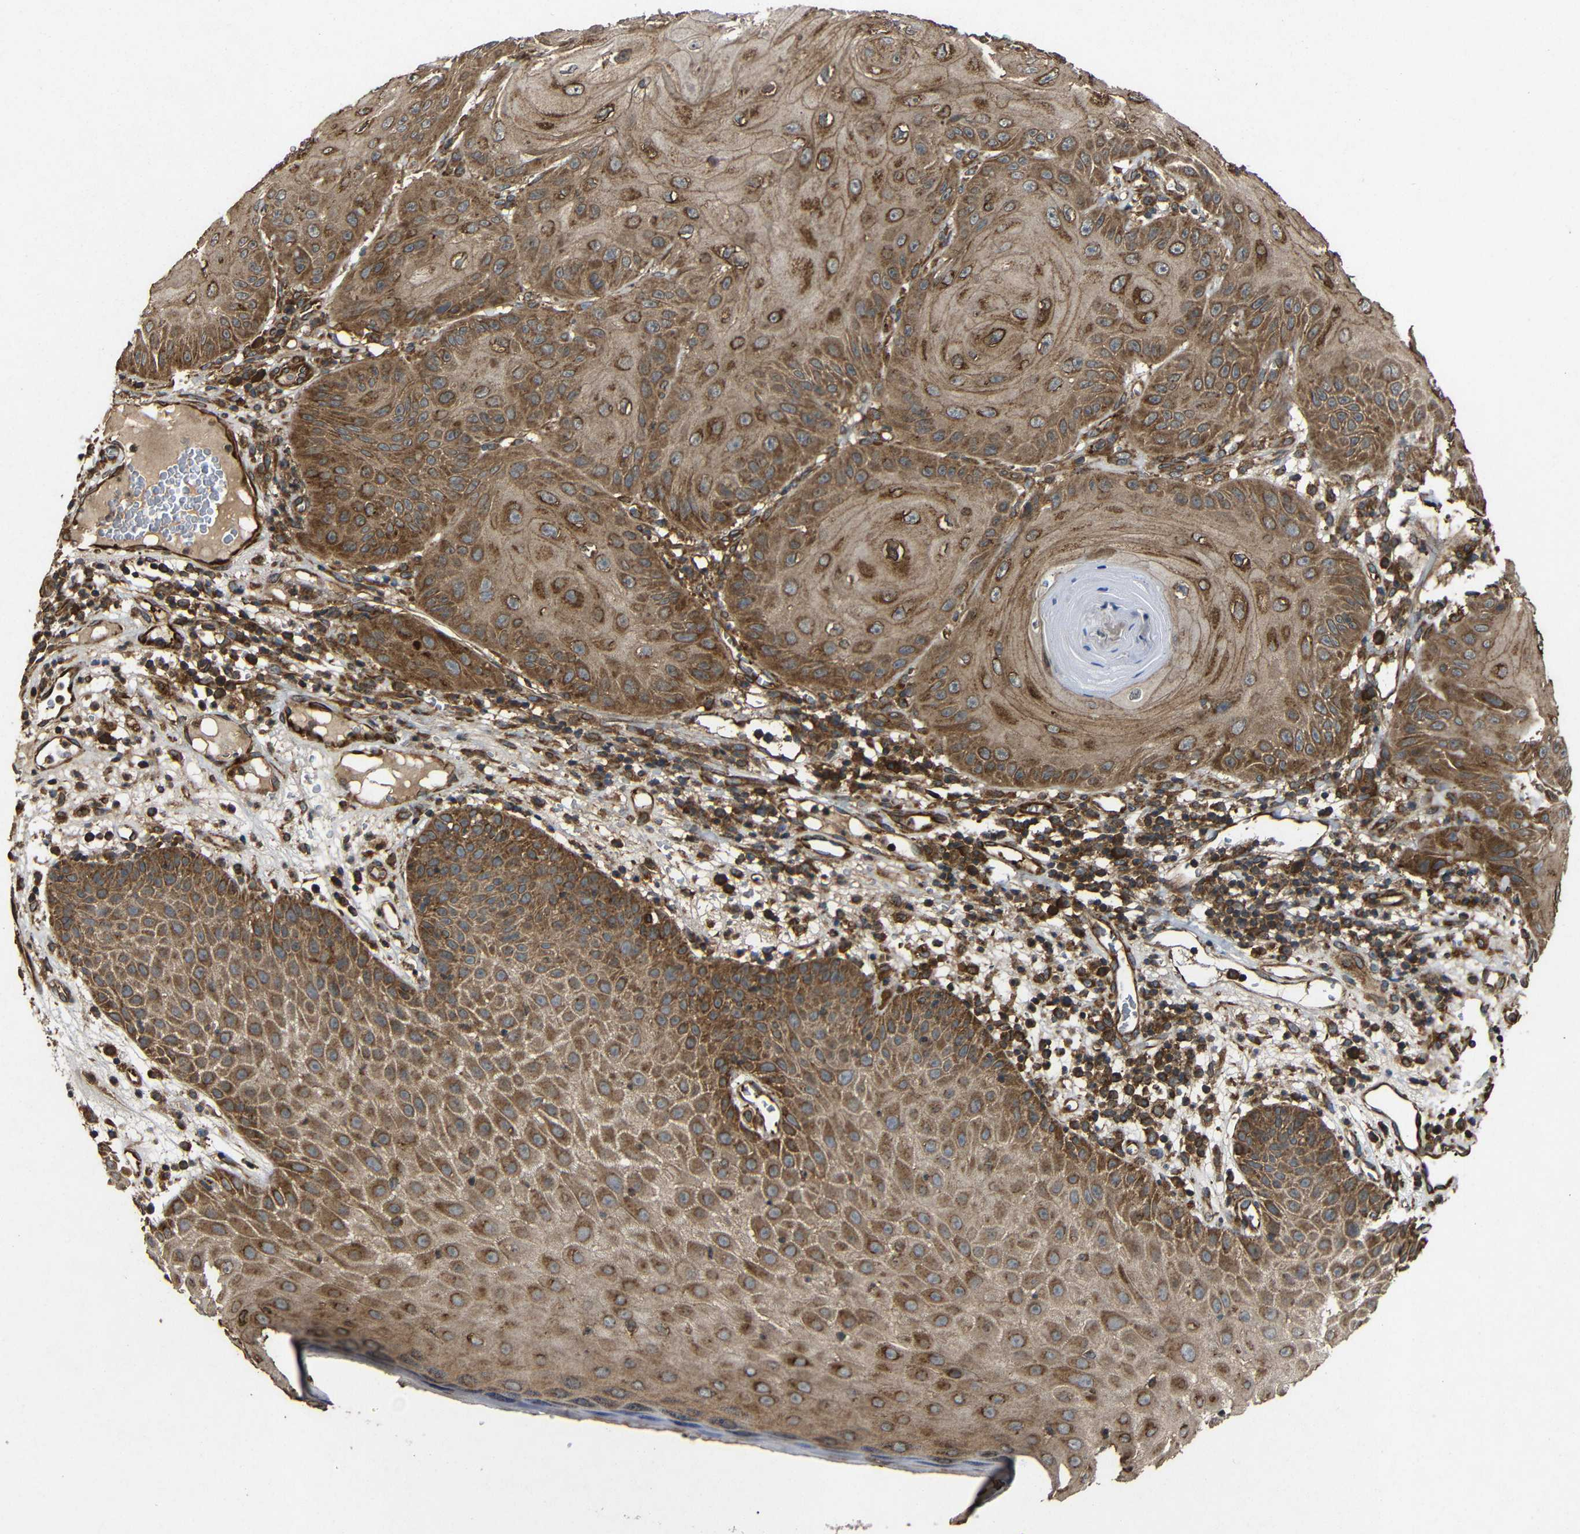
{"staining": {"intensity": "strong", "quantity": ">75%", "location": "cytoplasmic/membranous"}, "tissue": "skin cancer", "cell_type": "Tumor cells", "image_type": "cancer", "snomed": [{"axis": "morphology", "description": "Squamous cell carcinoma, NOS"}, {"axis": "topography", "description": "Skin"}], "caption": "Tumor cells demonstrate high levels of strong cytoplasmic/membranous expression in about >75% of cells in skin cancer (squamous cell carcinoma). The staining was performed using DAB to visualize the protein expression in brown, while the nuclei were stained in blue with hematoxylin (Magnification: 20x).", "gene": "EIF2S1", "patient": {"sex": "female", "age": 78}}